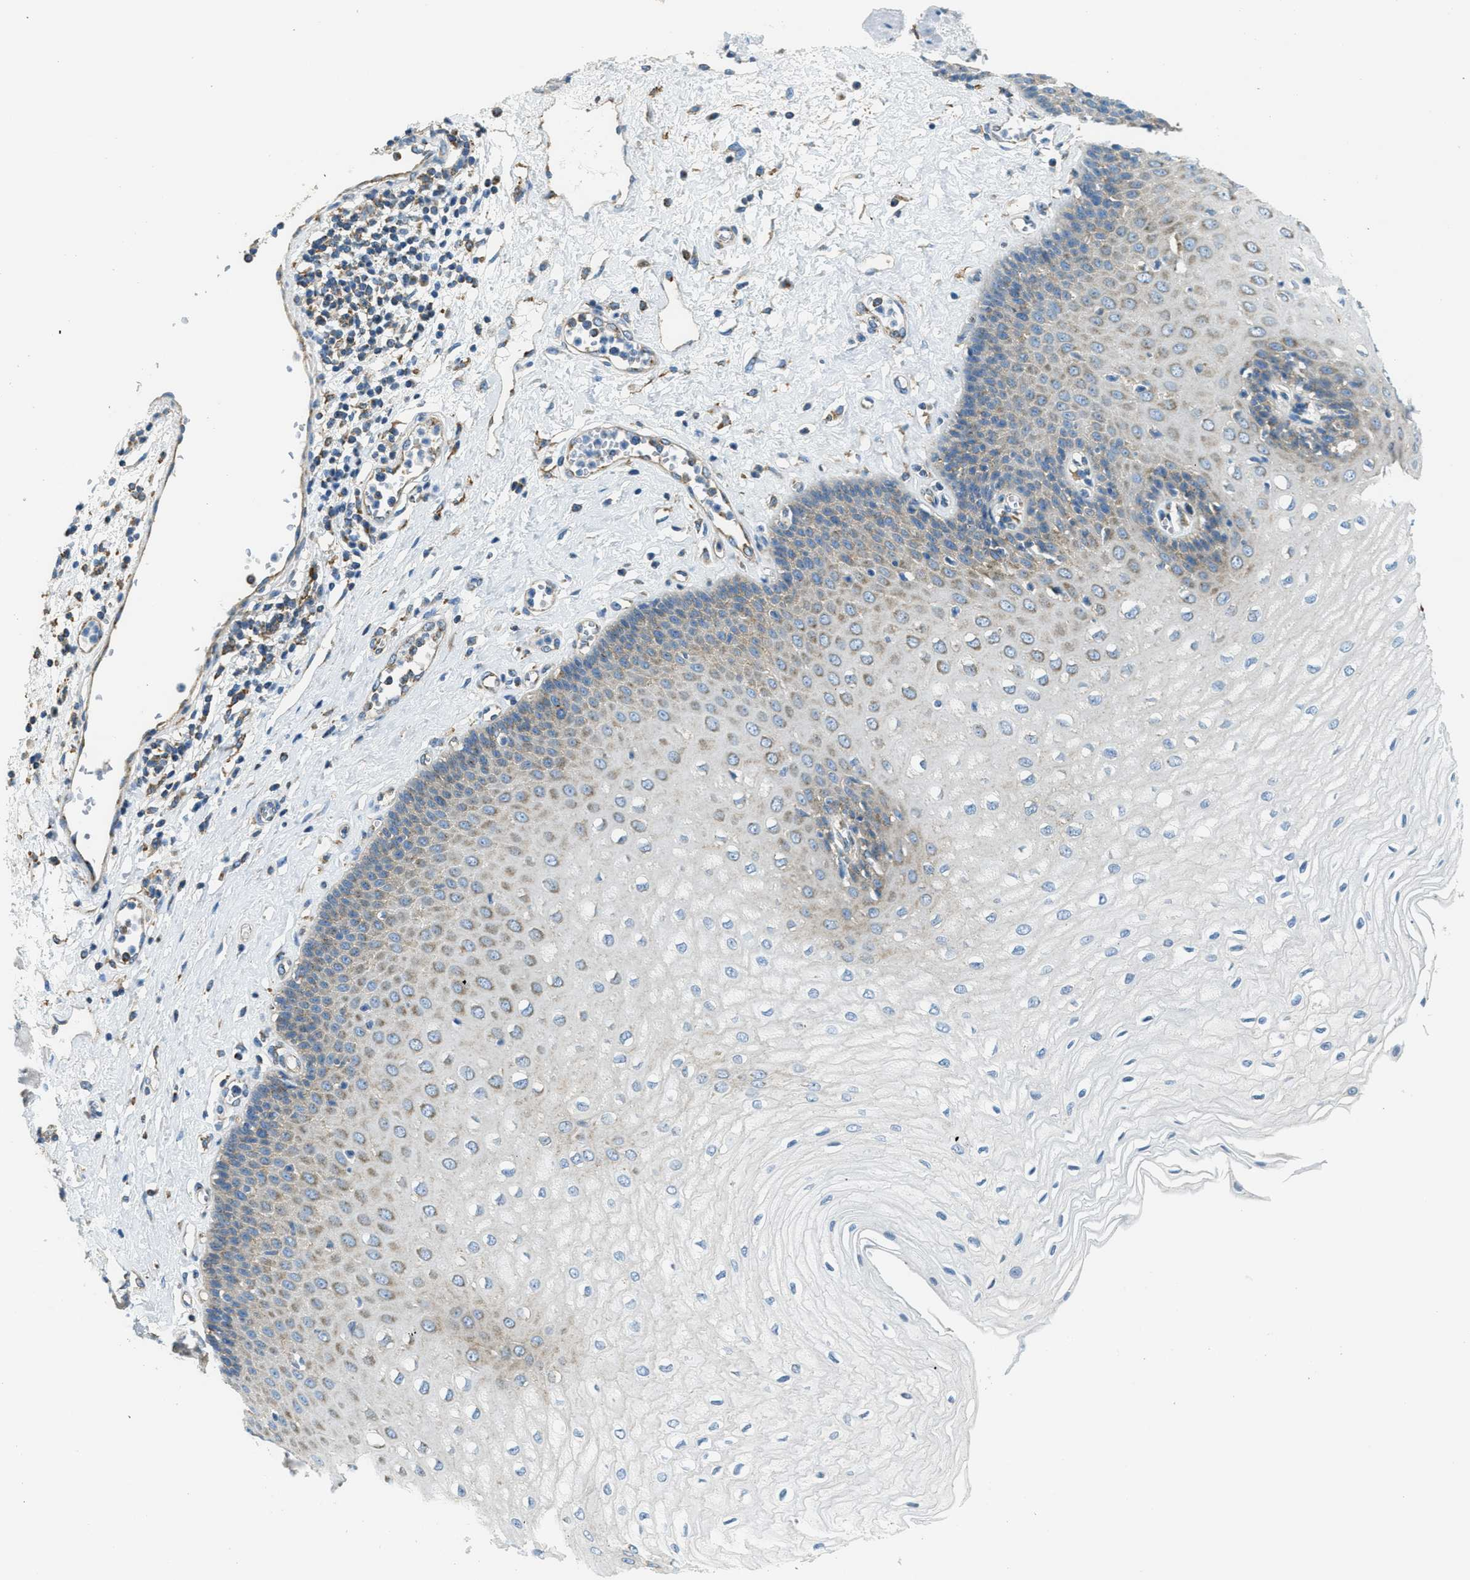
{"staining": {"intensity": "weak", "quantity": "25%-75%", "location": "cytoplasmic/membranous"}, "tissue": "esophagus", "cell_type": "Squamous epithelial cells", "image_type": "normal", "snomed": [{"axis": "morphology", "description": "Normal tissue, NOS"}, {"axis": "morphology", "description": "Squamous cell carcinoma, NOS"}, {"axis": "topography", "description": "Esophagus"}], "caption": "This histopathology image exhibits immunohistochemistry (IHC) staining of normal esophagus, with low weak cytoplasmic/membranous staining in approximately 25%-75% of squamous epithelial cells.", "gene": "AP2B1", "patient": {"sex": "male", "age": 65}}